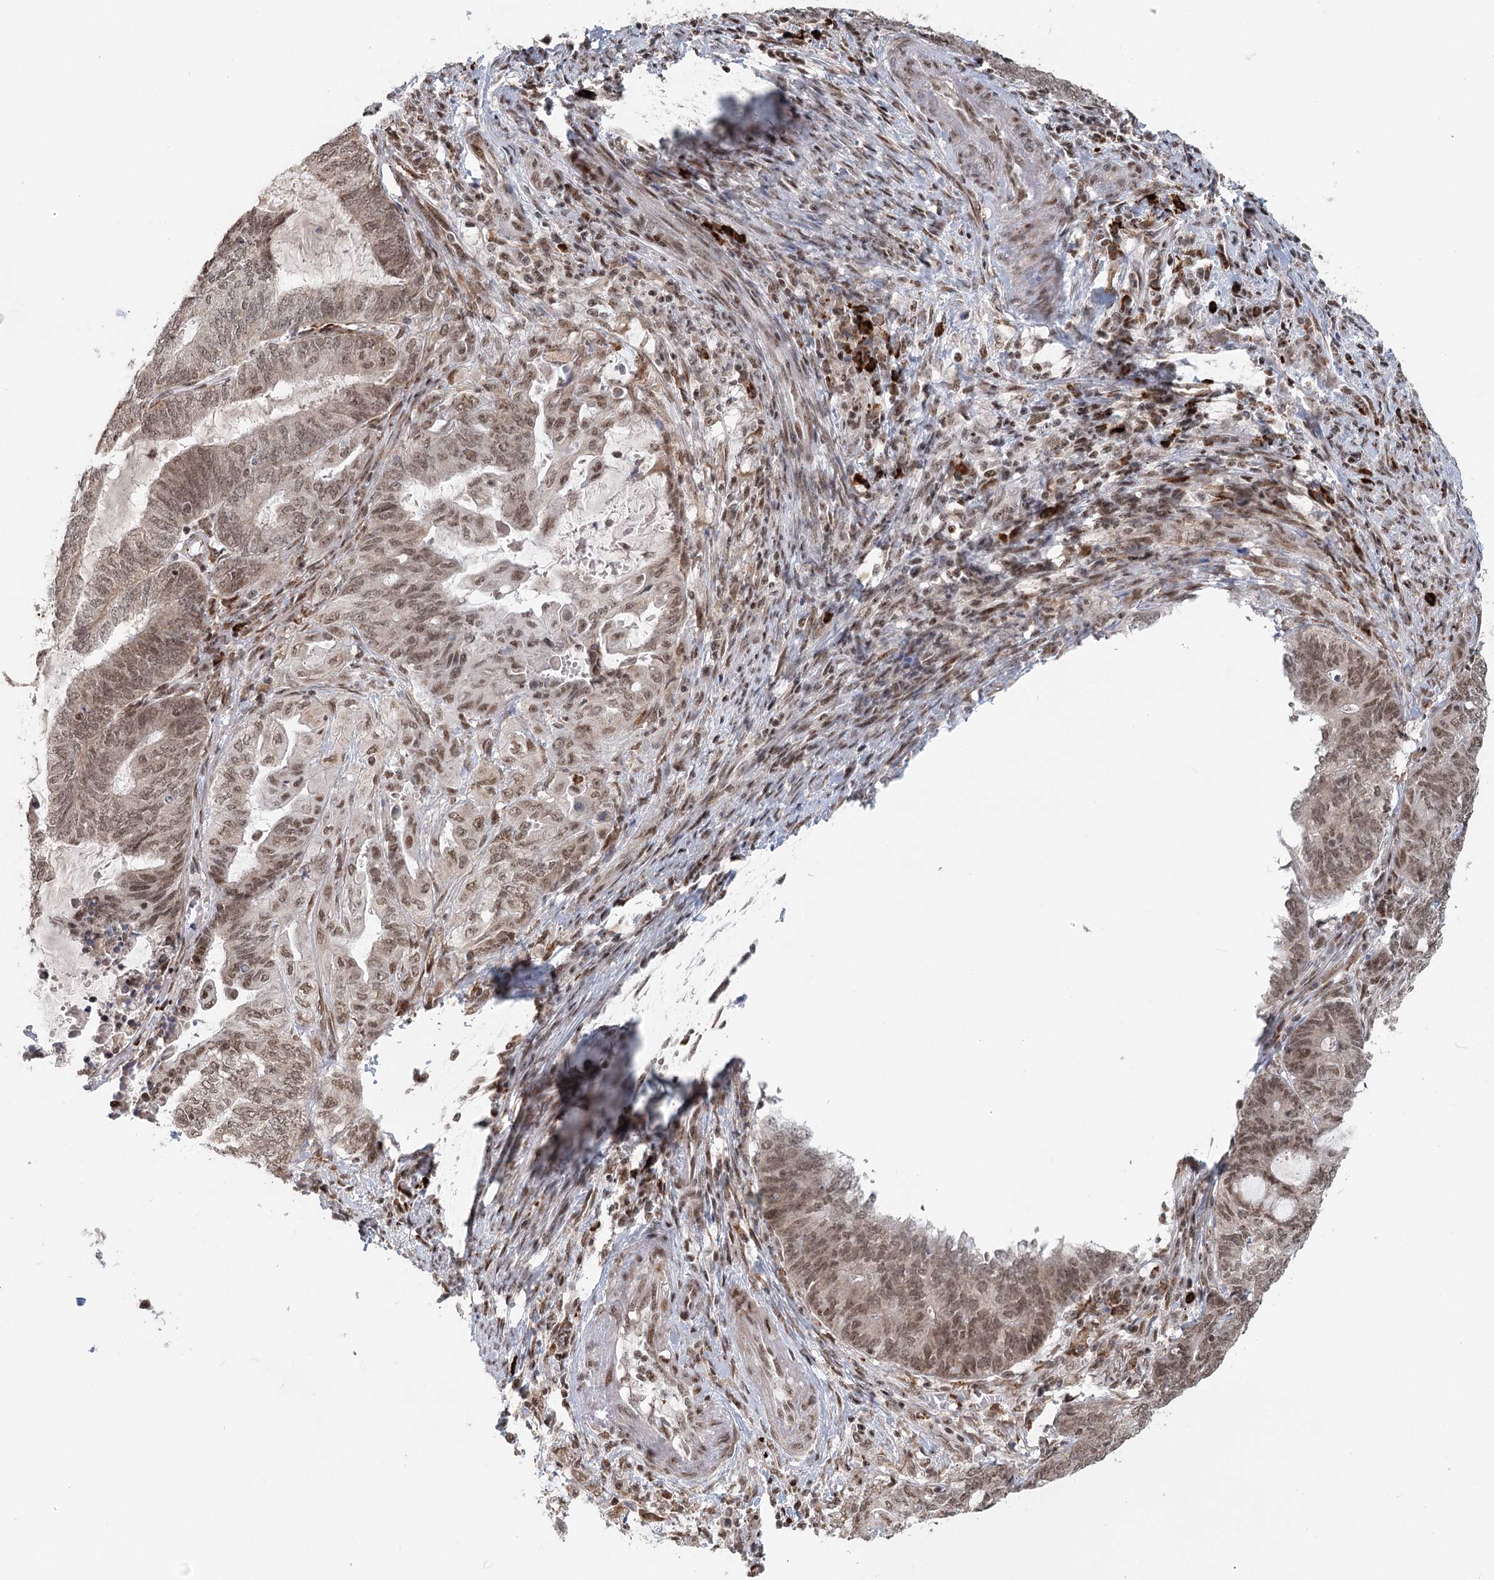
{"staining": {"intensity": "moderate", "quantity": ">75%", "location": "cytoplasmic/membranous,nuclear"}, "tissue": "endometrial cancer", "cell_type": "Tumor cells", "image_type": "cancer", "snomed": [{"axis": "morphology", "description": "Adenocarcinoma, NOS"}, {"axis": "topography", "description": "Uterus"}, {"axis": "topography", "description": "Endometrium"}], "caption": "Immunohistochemistry micrograph of human endometrial adenocarcinoma stained for a protein (brown), which demonstrates medium levels of moderate cytoplasmic/membranous and nuclear positivity in about >75% of tumor cells.", "gene": "BNIP5", "patient": {"sex": "female", "age": 70}}